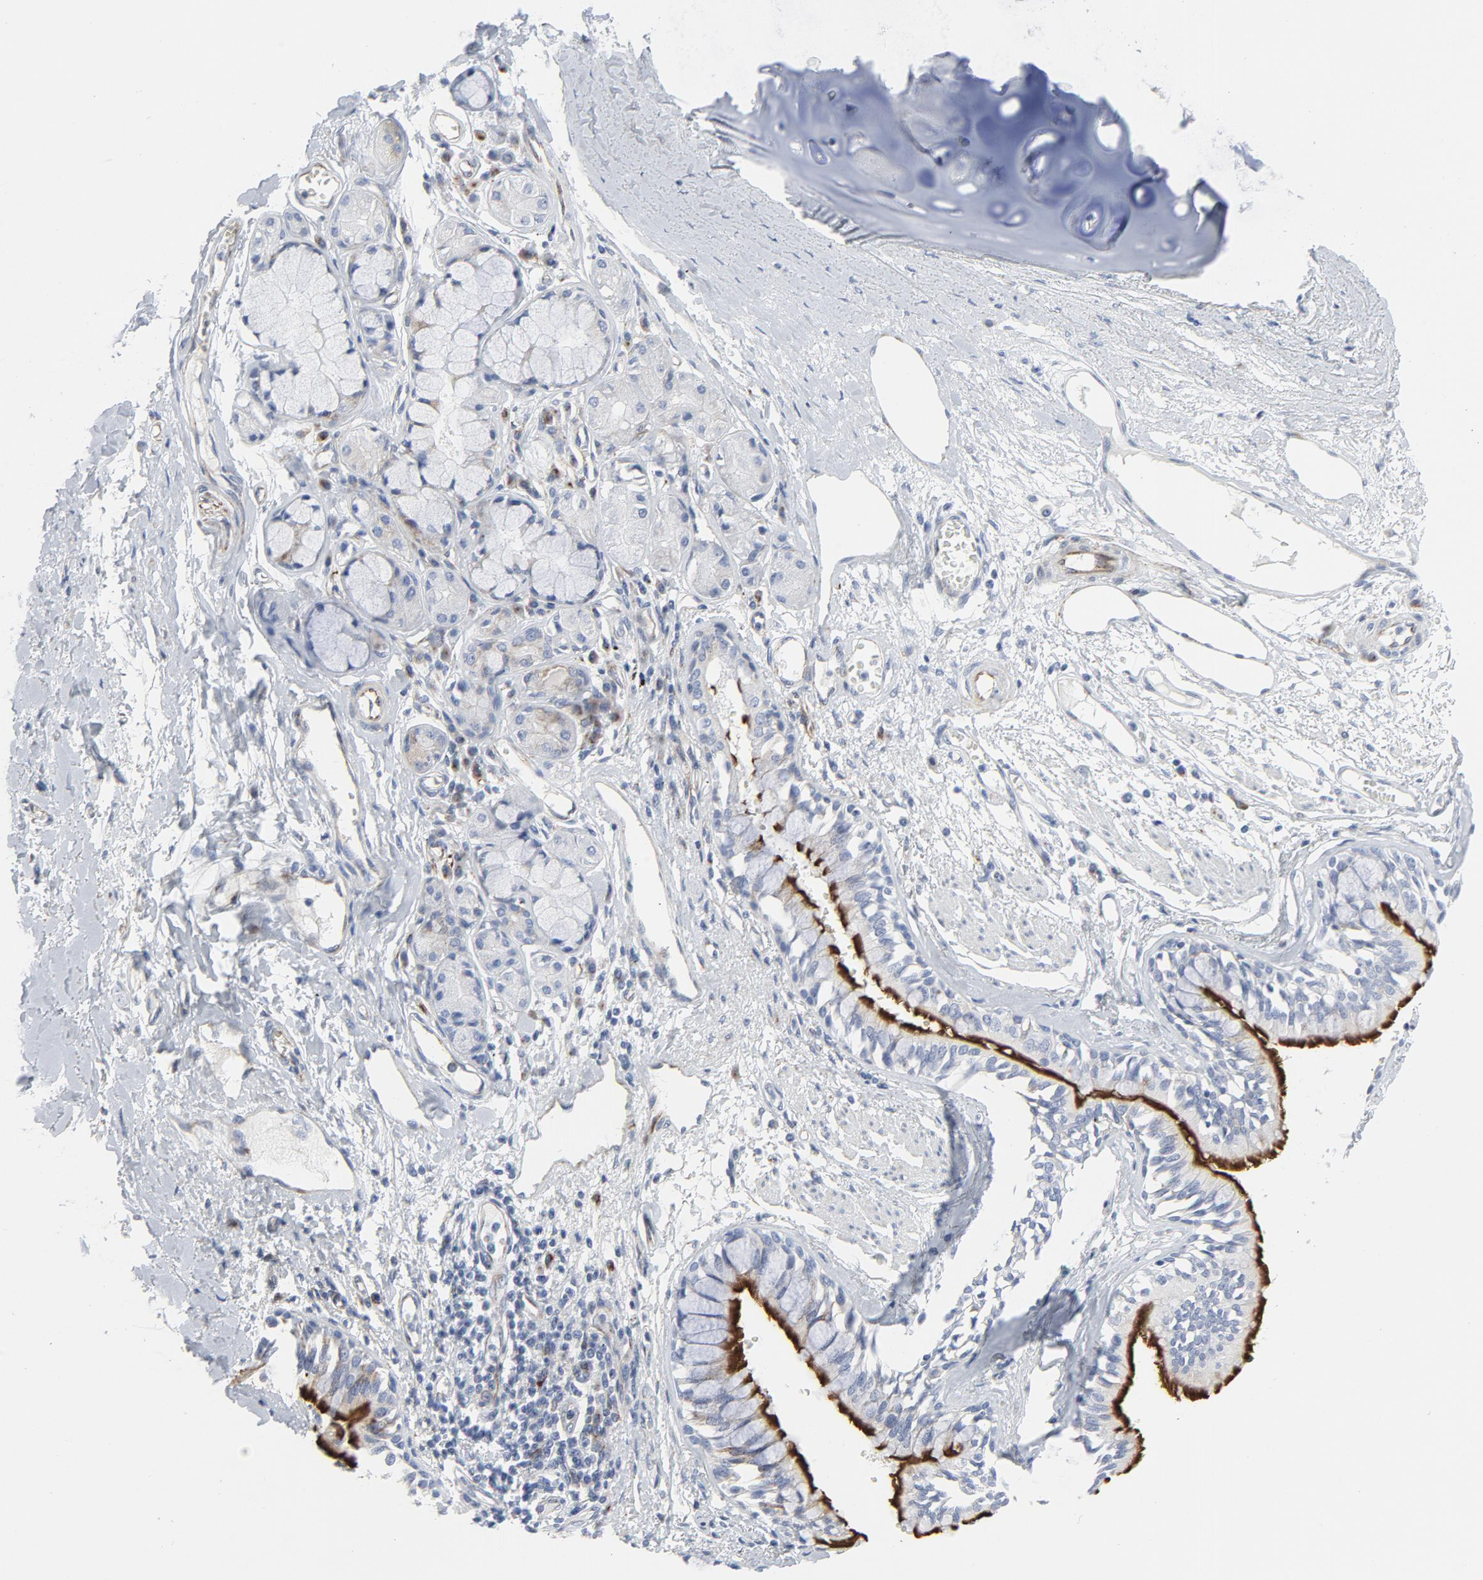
{"staining": {"intensity": "moderate", "quantity": ">75%", "location": "cytoplasmic/membranous"}, "tissue": "bronchus", "cell_type": "Respiratory epithelial cells", "image_type": "normal", "snomed": [{"axis": "morphology", "description": "Normal tissue, NOS"}, {"axis": "topography", "description": "Bronchus"}, {"axis": "topography", "description": "Lung"}], "caption": "Unremarkable bronchus exhibits moderate cytoplasmic/membranous staining in about >75% of respiratory epithelial cells The staining was performed using DAB to visualize the protein expression in brown, while the nuclei were stained in blue with hematoxylin (Magnification: 20x)..", "gene": "TUBB1", "patient": {"sex": "female", "age": 56}}